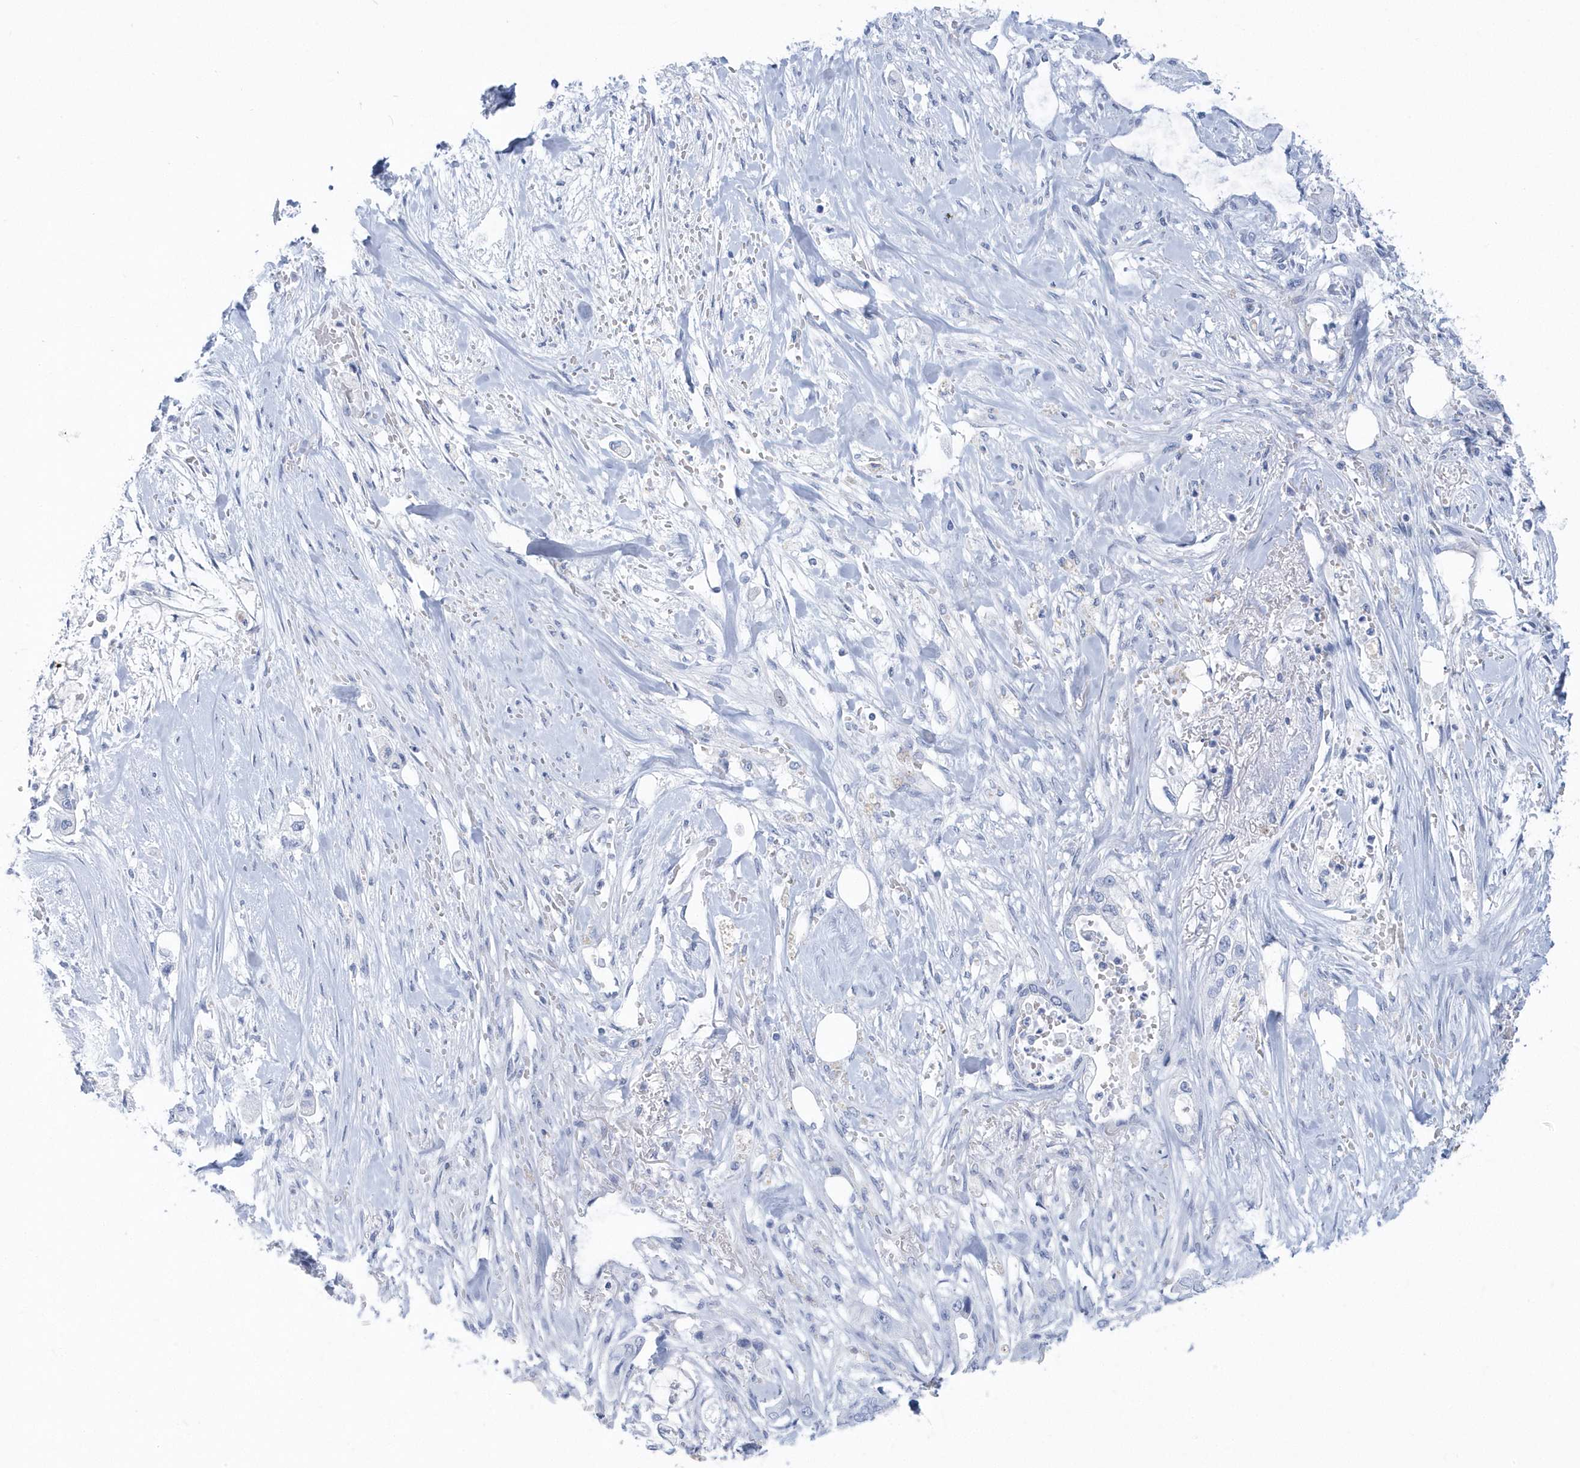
{"staining": {"intensity": "negative", "quantity": "none", "location": "none"}, "tissue": "stomach cancer", "cell_type": "Tumor cells", "image_type": "cancer", "snomed": [{"axis": "morphology", "description": "Adenocarcinoma, NOS"}, {"axis": "topography", "description": "Stomach"}], "caption": "Micrograph shows no protein staining in tumor cells of stomach cancer (adenocarcinoma) tissue.", "gene": "PTPRO", "patient": {"sex": "male", "age": 62}}